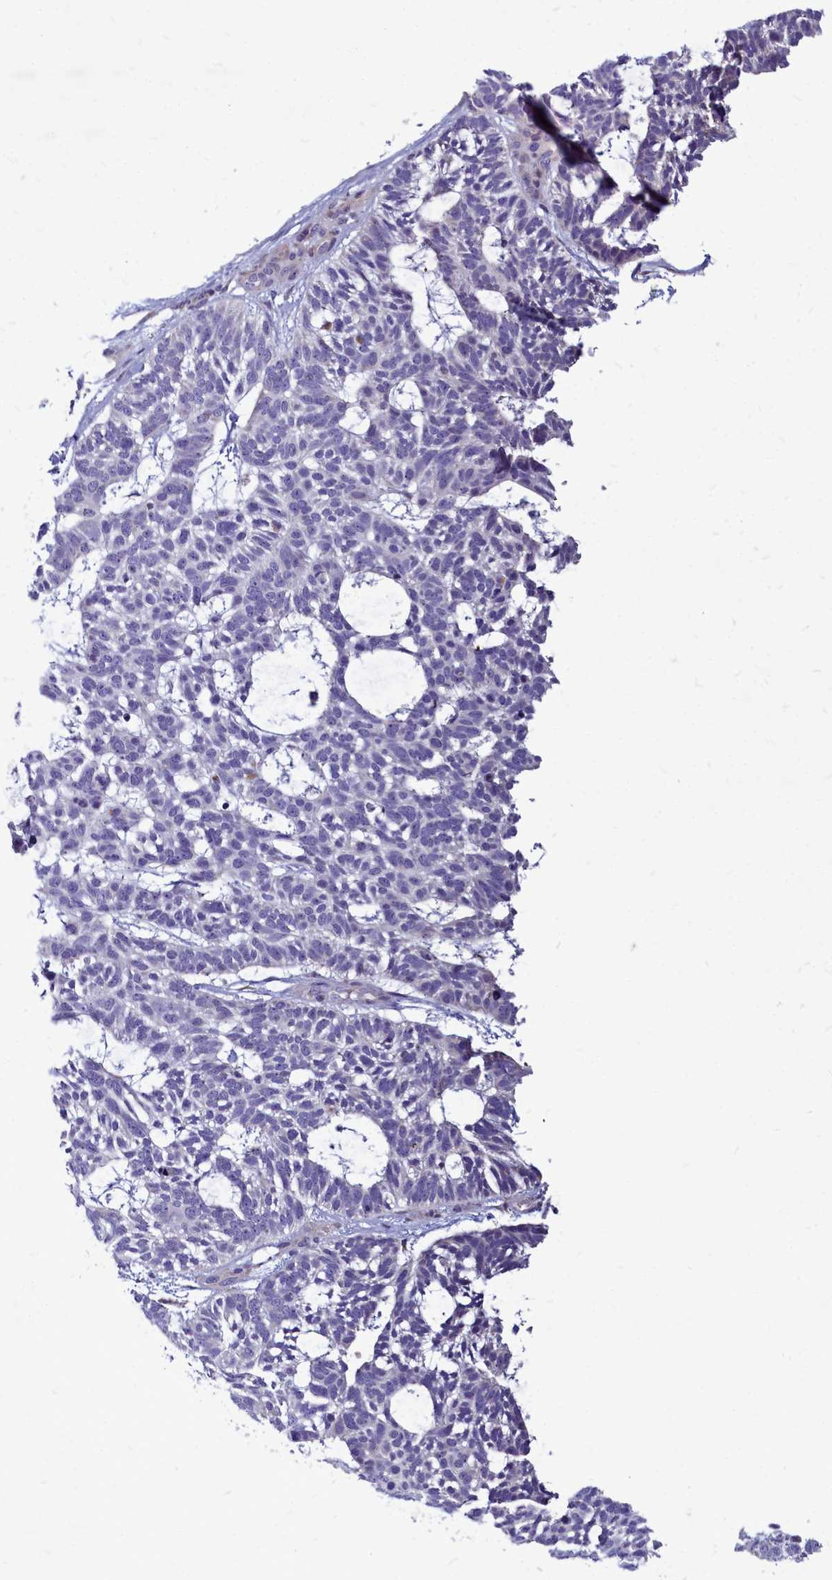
{"staining": {"intensity": "negative", "quantity": "none", "location": "none"}, "tissue": "skin cancer", "cell_type": "Tumor cells", "image_type": "cancer", "snomed": [{"axis": "morphology", "description": "Basal cell carcinoma"}, {"axis": "topography", "description": "Skin"}], "caption": "Human skin cancer (basal cell carcinoma) stained for a protein using IHC demonstrates no expression in tumor cells.", "gene": "SMPD4", "patient": {"sex": "male", "age": 88}}